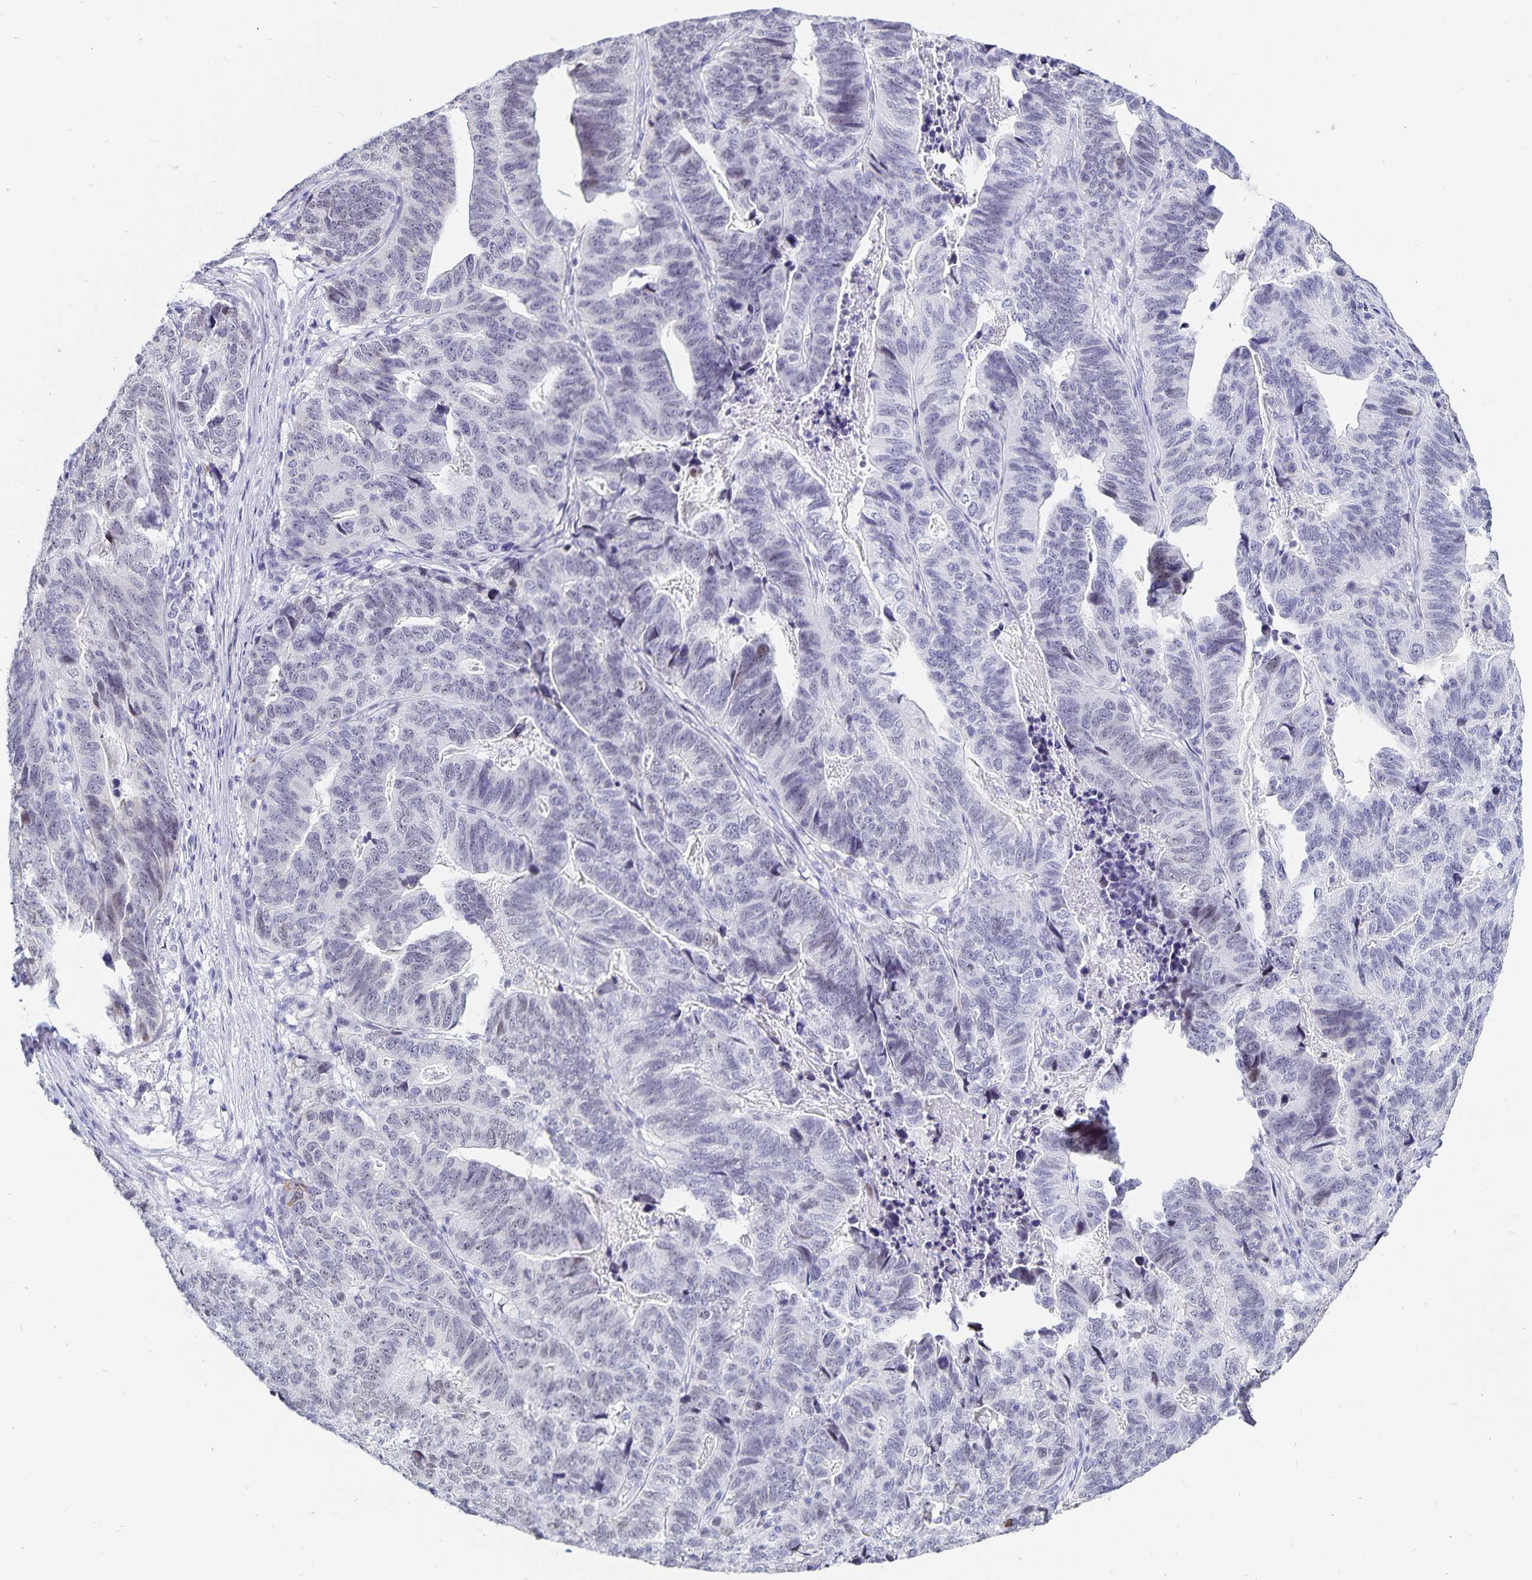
{"staining": {"intensity": "negative", "quantity": "none", "location": "none"}, "tissue": "stomach cancer", "cell_type": "Tumor cells", "image_type": "cancer", "snomed": [{"axis": "morphology", "description": "Adenocarcinoma, NOS"}, {"axis": "topography", "description": "Stomach, upper"}], "caption": "Human stomach adenocarcinoma stained for a protein using immunohistochemistry shows no expression in tumor cells.", "gene": "HMGB3", "patient": {"sex": "female", "age": 67}}